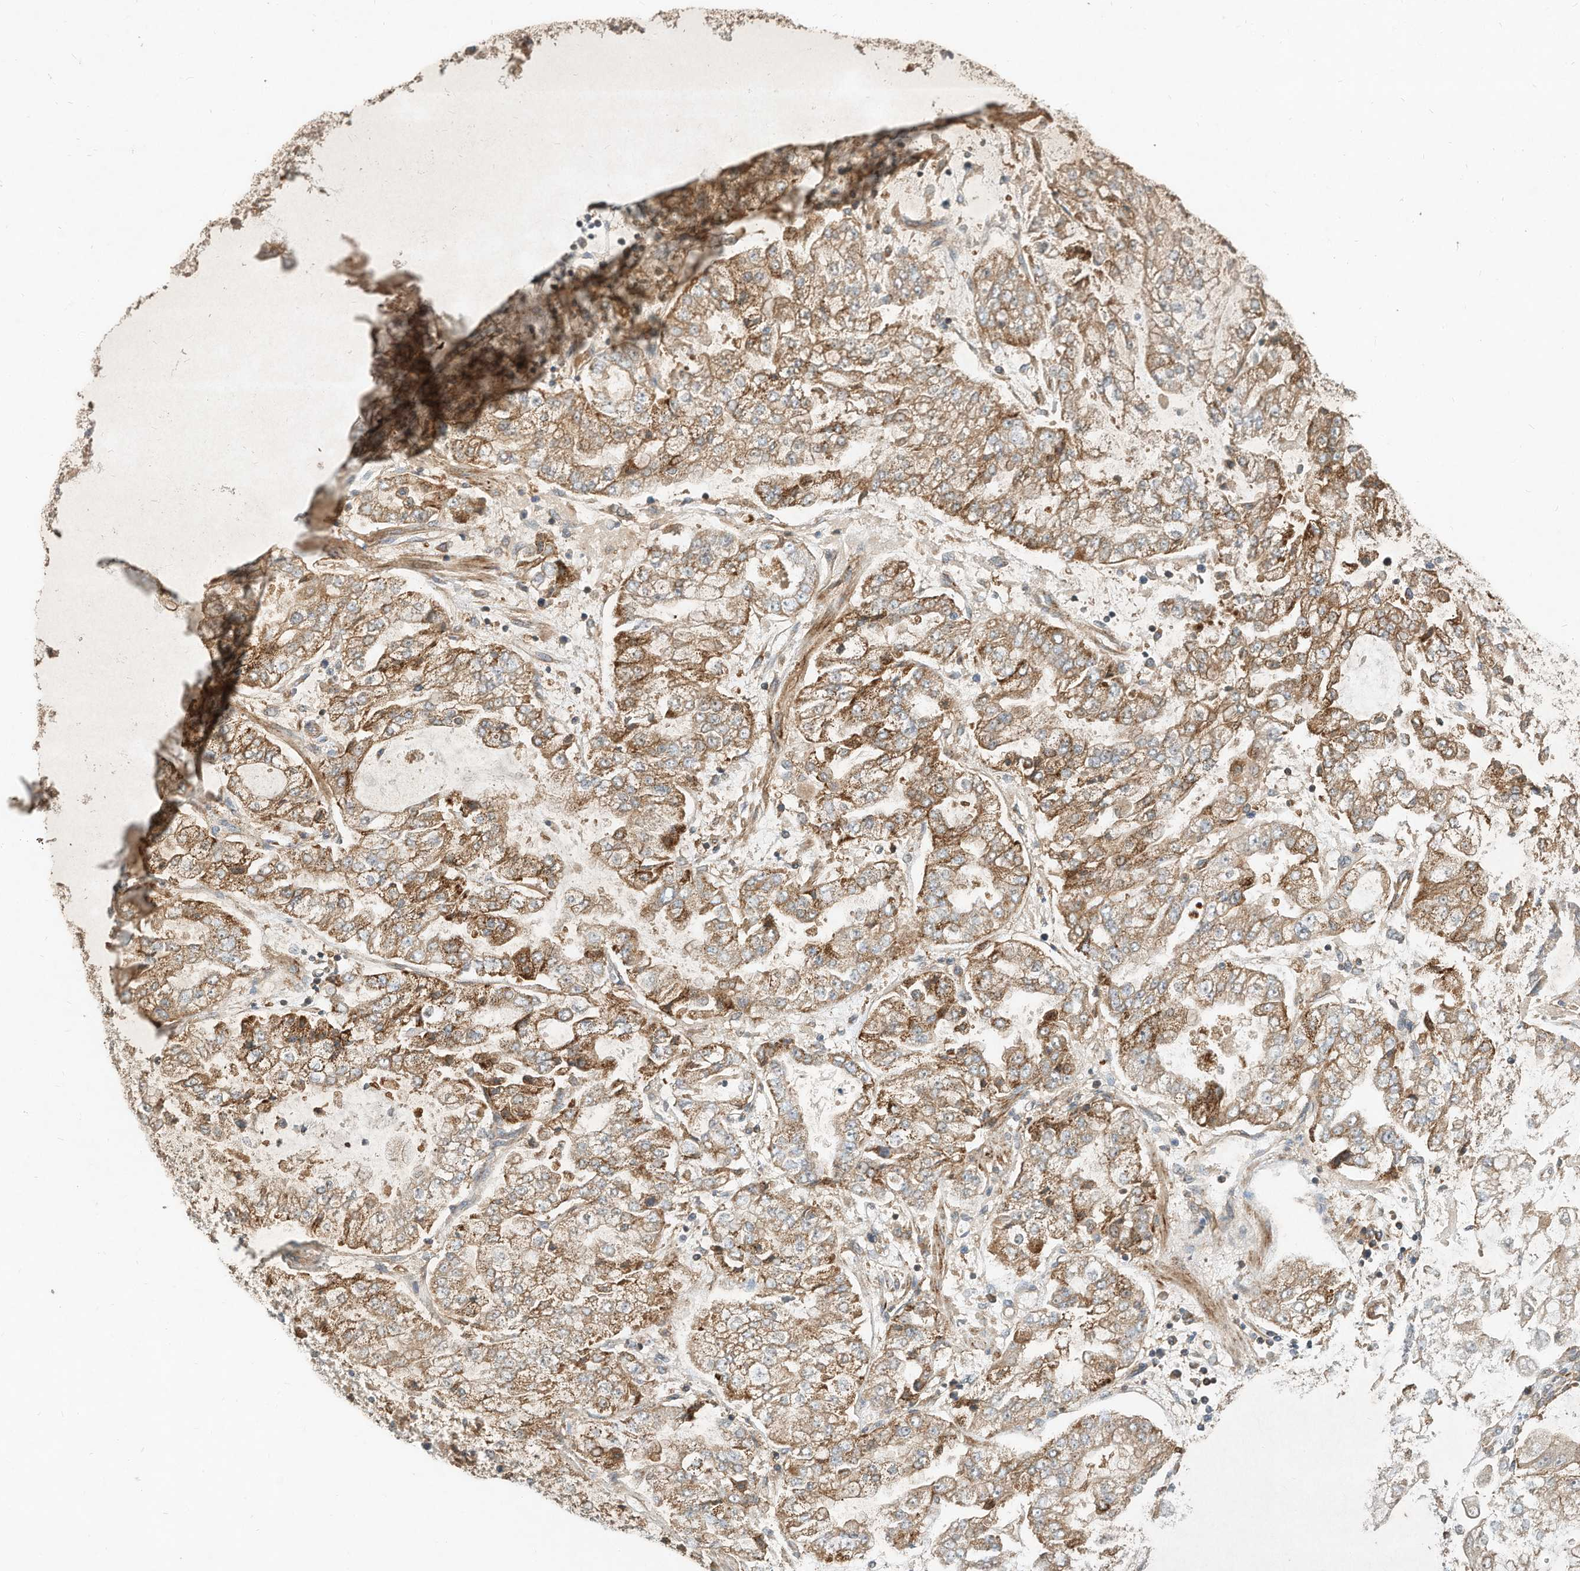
{"staining": {"intensity": "moderate", "quantity": "25%-75%", "location": "cytoplasmic/membranous"}, "tissue": "stomach cancer", "cell_type": "Tumor cells", "image_type": "cancer", "snomed": [{"axis": "morphology", "description": "Adenocarcinoma, NOS"}, {"axis": "topography", "description": "Stomach"}], "caption": "Immunohistochemistry (IHC) photomicrograph of stomach cancer stained for a protein (brown), which reveals medium levels of moderate cytoplasmic/membranous staining in approximately 25%-75% of tumor cells.", "gene": "CPAMD8", "patient": {"sex": "male", "age": 76}}